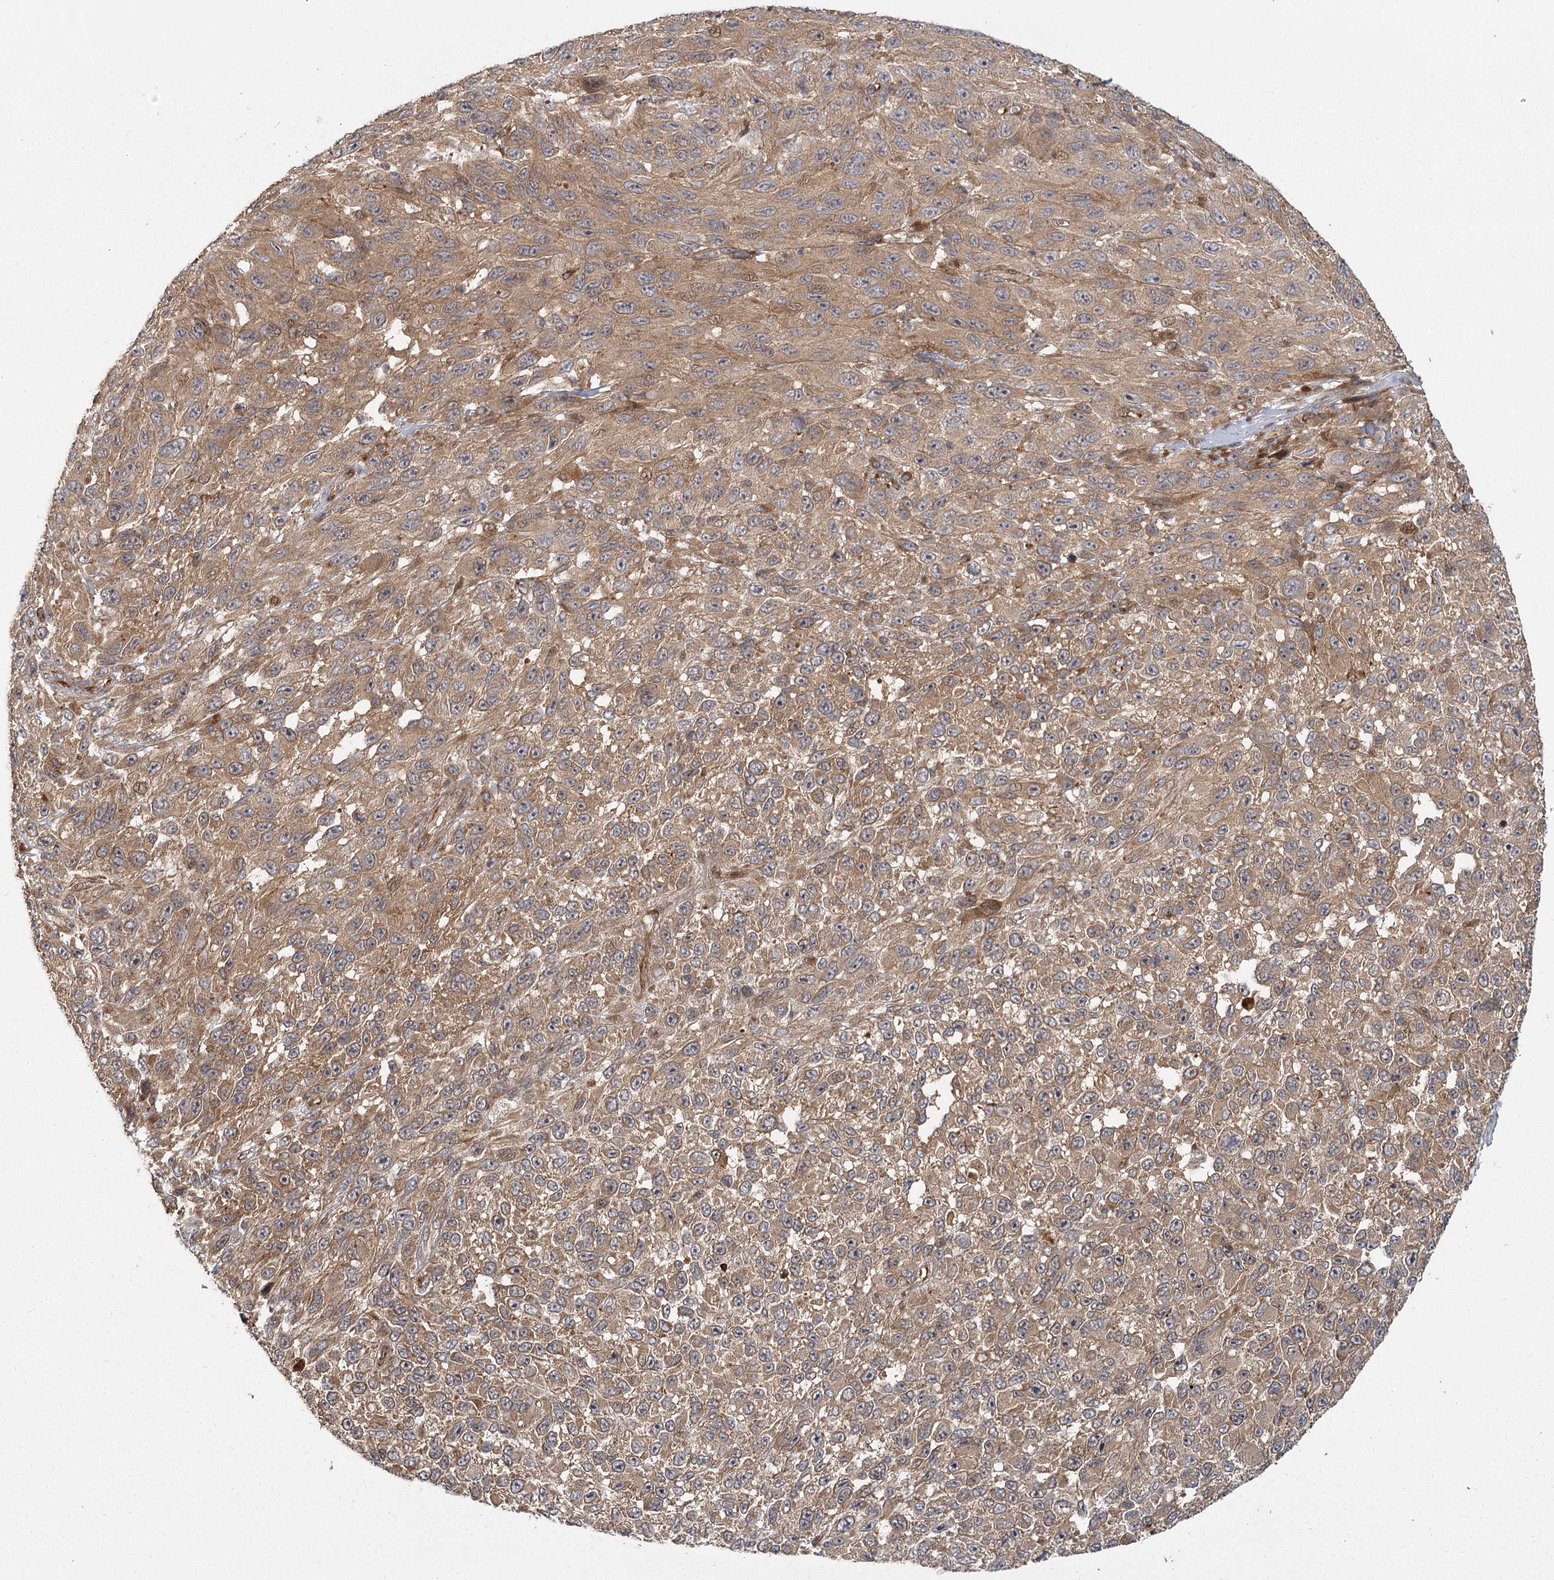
{"staining": {"intensity": "moderate", "quantity": ">75%", "location": "cytoplasmic/membranous"}, "tissue": "melanoma", "cell_type": "Tumor cells", "image_type": "cancer", "snomed": [{"axis": "morphology", "description": "Malignant melanoma, NOS"}, {"axis": "topography", "description": "Skin"}], "caption": "There is medium levels of moderate cytoplasmic/membranous positivity in tumor cells of melanoma, as demonstrated by immunohistochemical staining (brown color).", "gene": "RAPGEF6", "patient": {"sex": "female", "age": 96}}